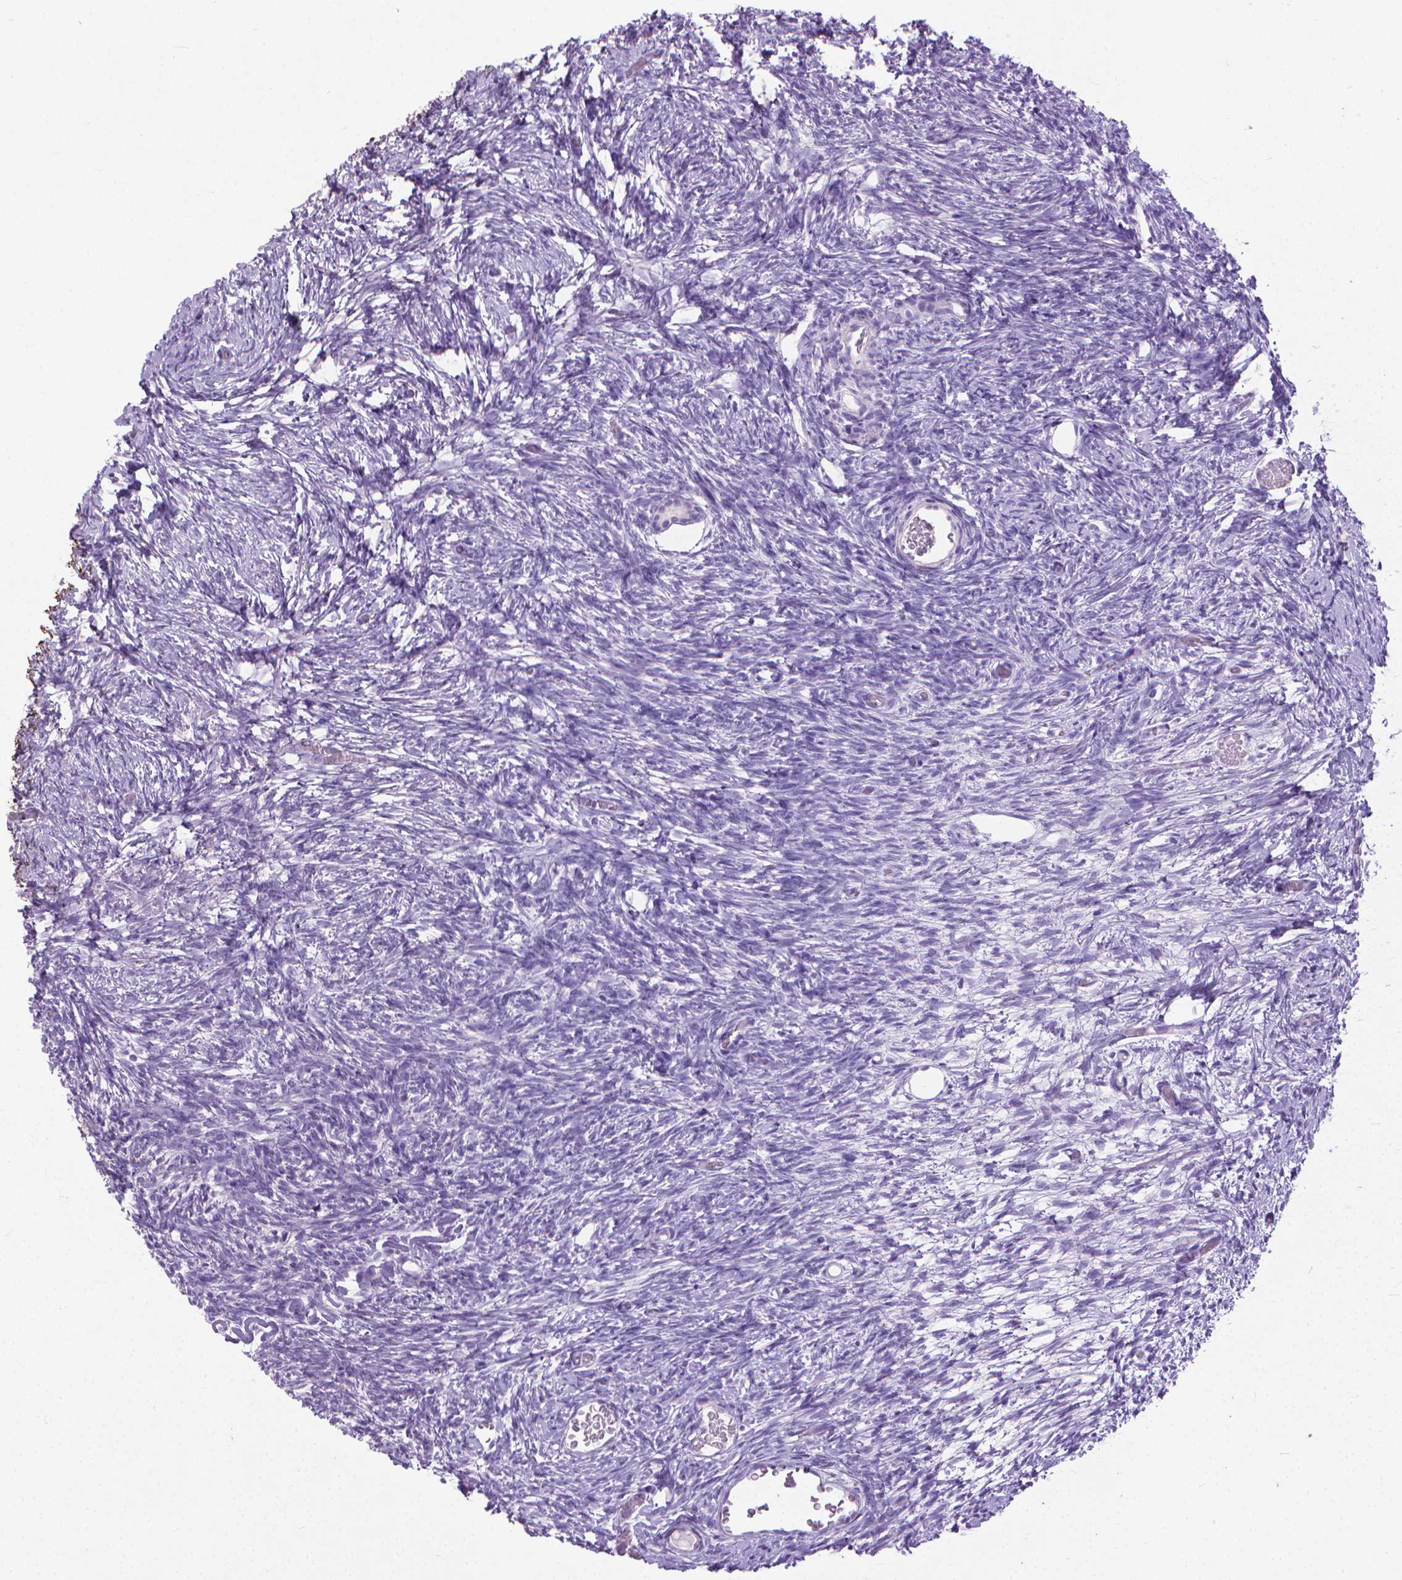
{"staining": {"intensity": "negative", "quantity": "none", "location": "none"}, "tissue": "ovary", "cell_type": "Ovarian stroma cells", "image_type": "normal", "snomed": [{"axis": "morphology", "description": "Normal tissue, NOS"}, {"axis": "topography", "description": "Ovary"}], "caption": "This is an IHC histopathology image of benign human ovary. There is no expression in ovarian stroma cells.", "gene": "KRT5", "patient": {"sex": "female", "age": 39}}